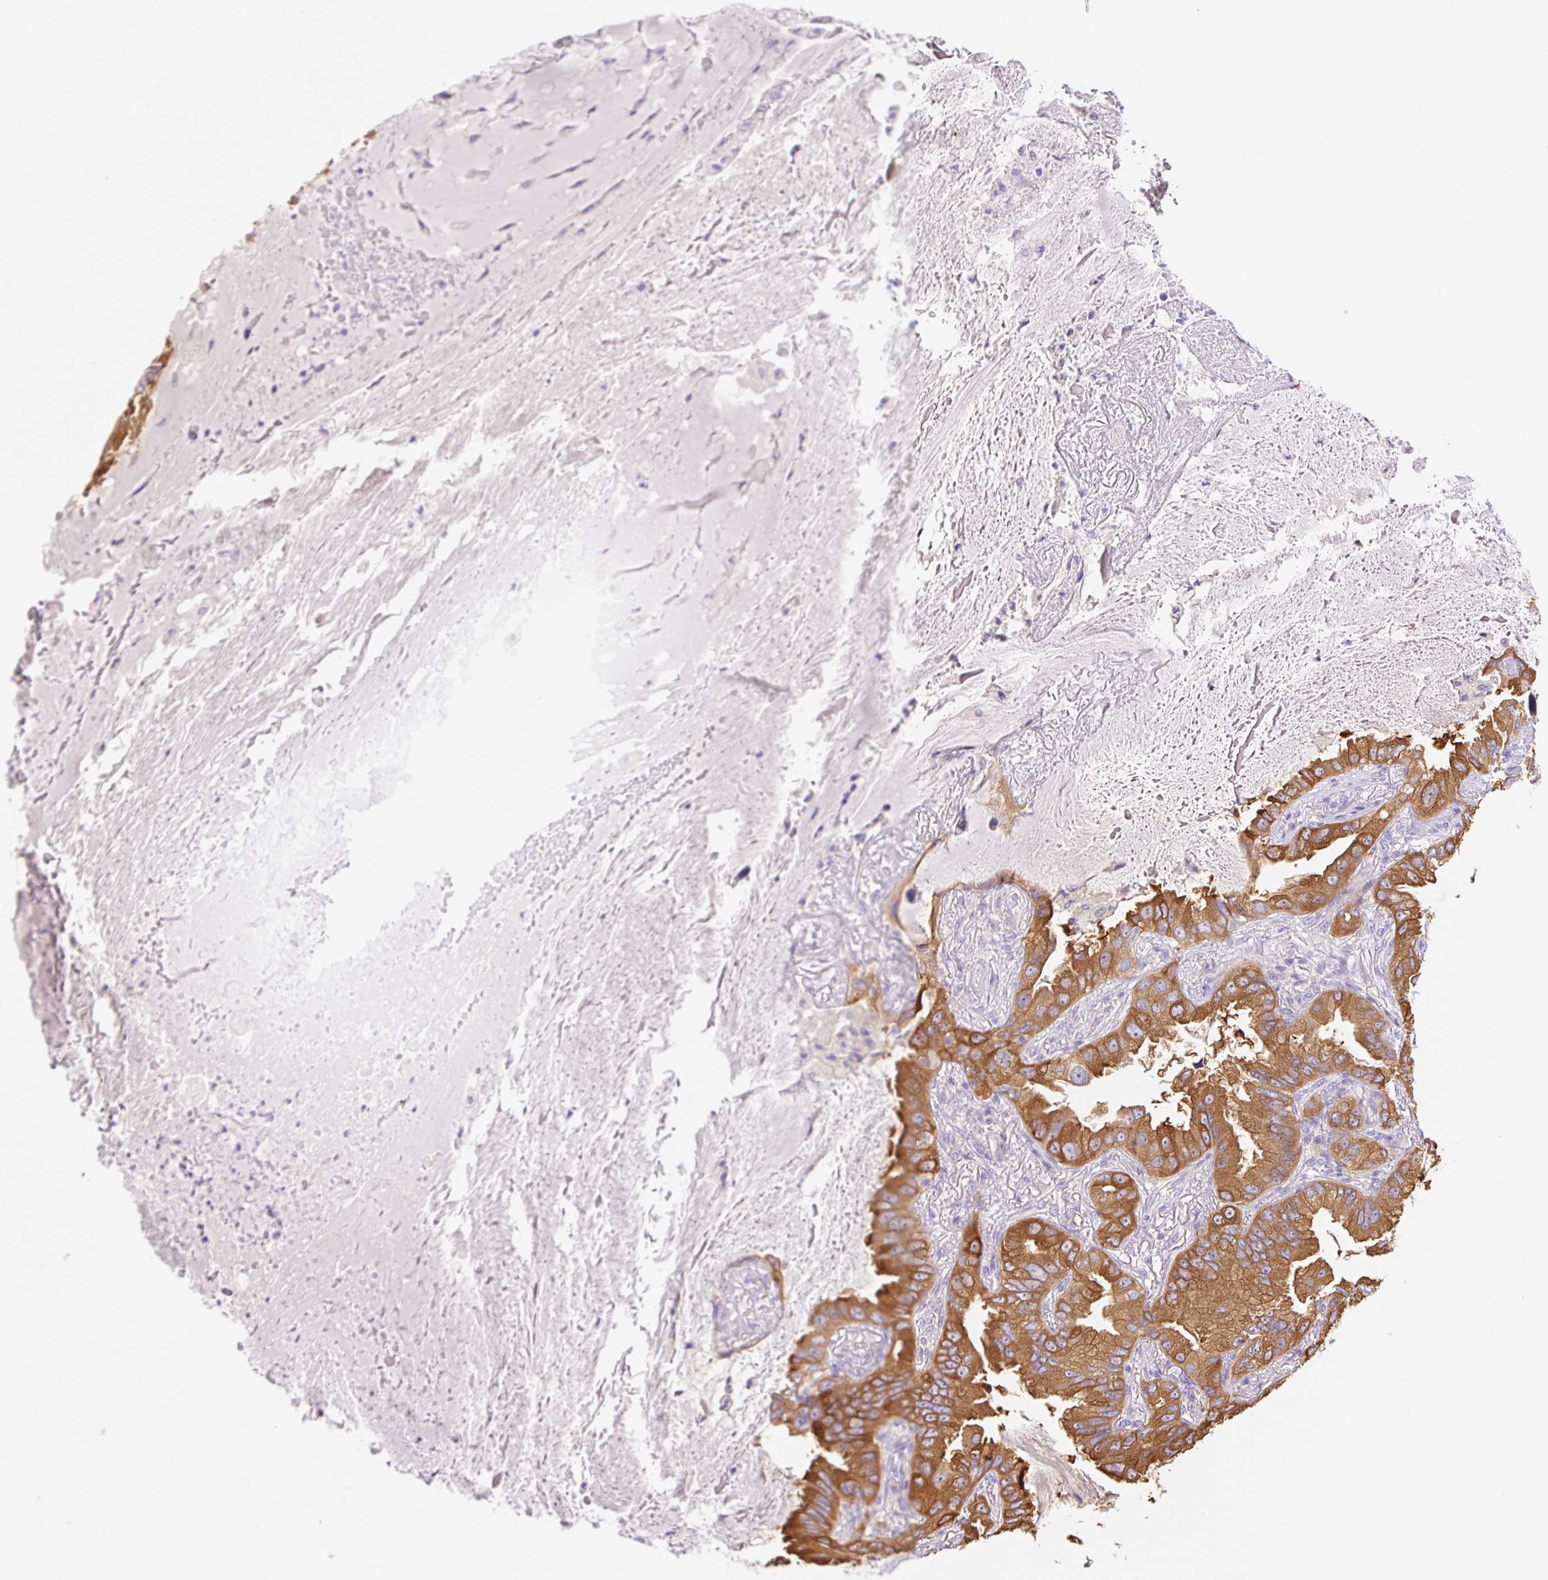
{"staining": {"intensity": "strong", "quantity": ">75%", "location": "cytoplasmic/membranous"}, "tissue": "lung cancer", "cell_type": "Tumor cells", "image_type": "cancer", "snomed": [{"axis": "morphology", "description": "Adenocarcinoma, NOS"}, {"axis": "topography", "description": "Lung"}], "caption": "Immunohistochemistry (IHC) of human lung cancer shows high levels of strong cytoplasmic/membranous staining in approximately >75% of tumor cells. (Stains: DAB in brown, nuclei in blue, Microscopy: brightfield microscopy at high magnification).", "gene": "DENND5A", "patient": {"sex": "female", "age": 69}}